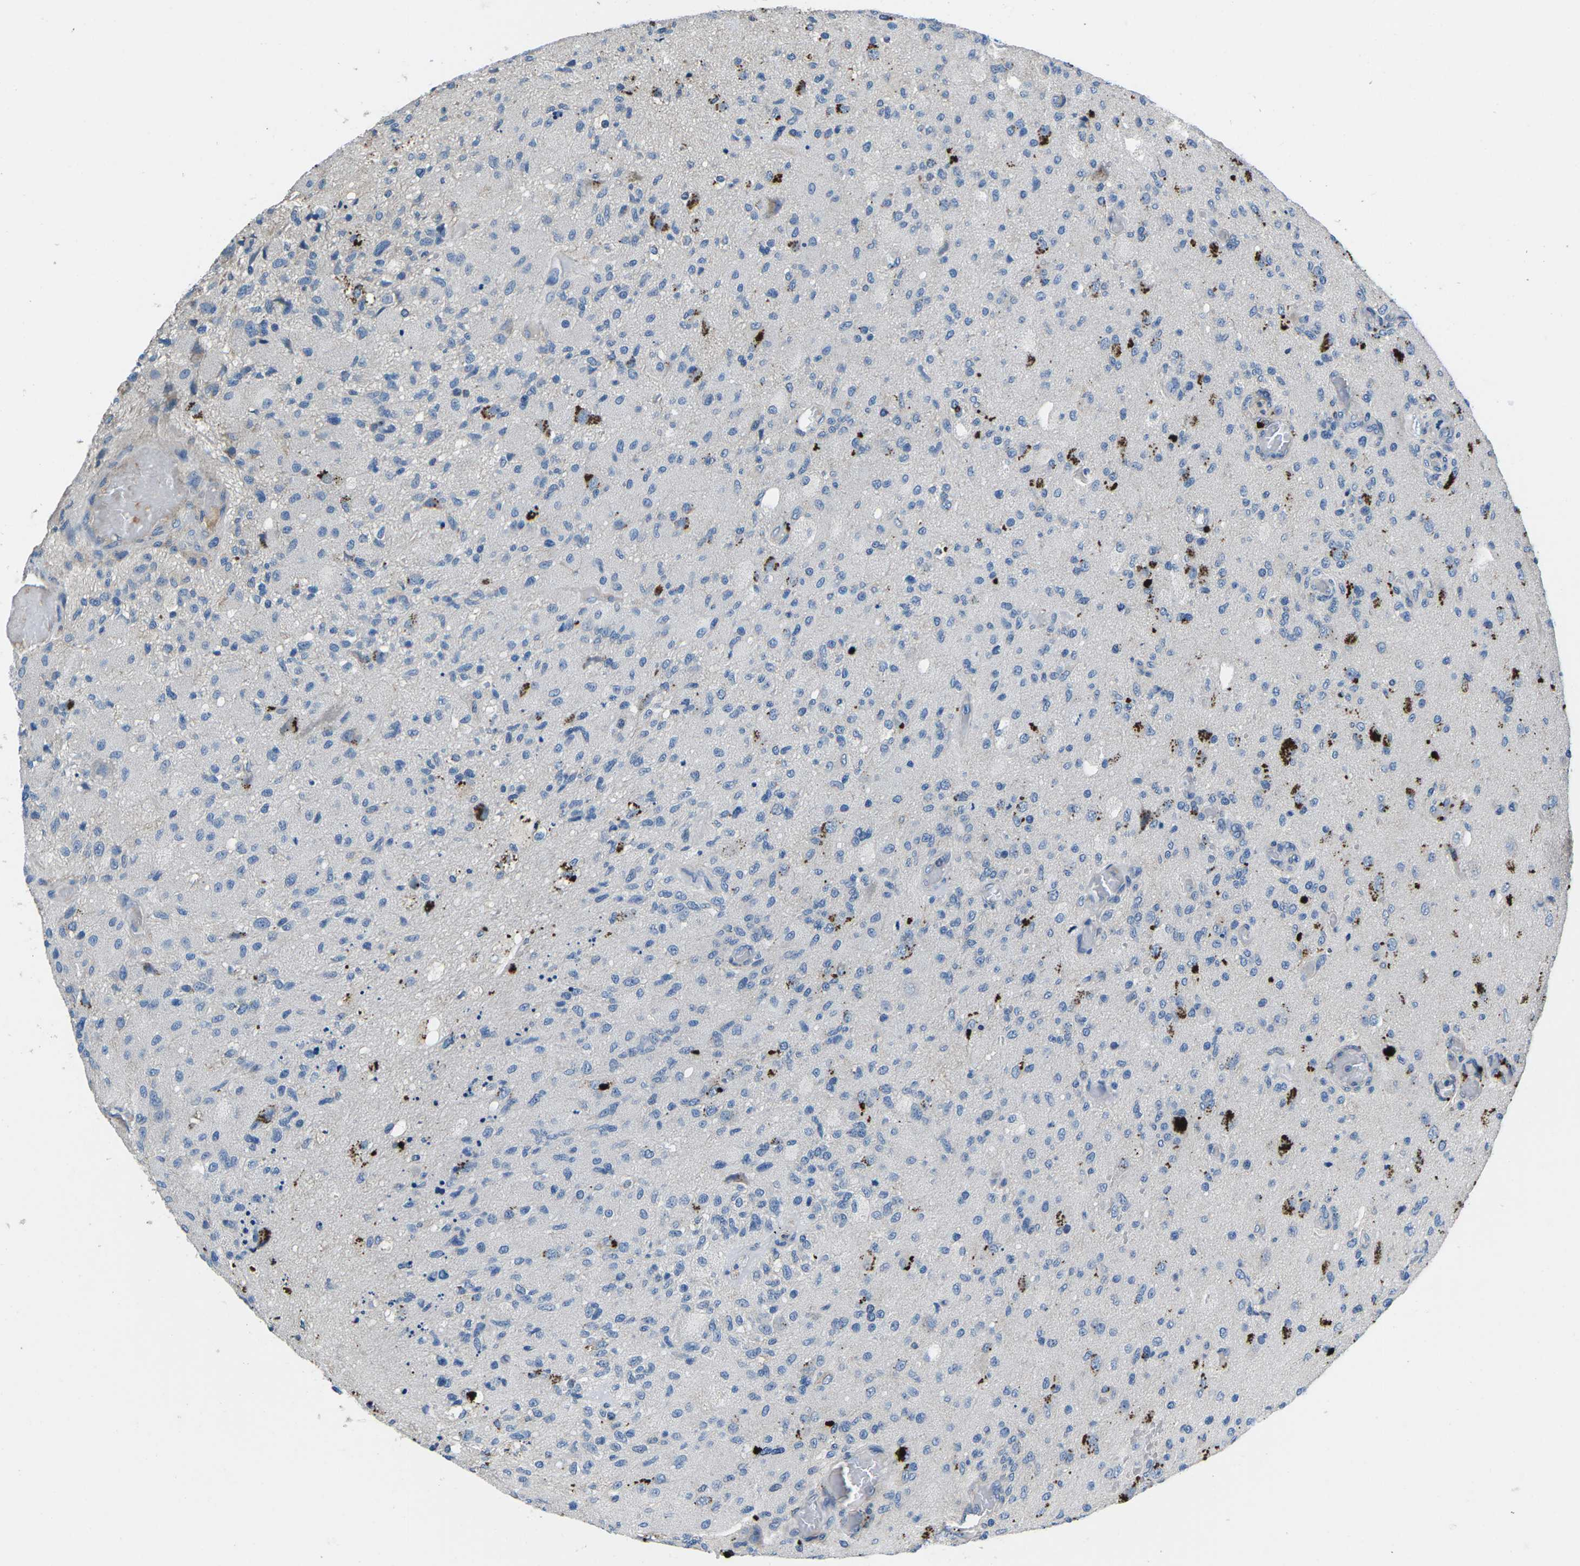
{"staining": {"intensity": "moderate", "quantity": "<25%", "location": "cytoplasmic/membranous"}, "tissue": "glioma", "cell_type": "Tumor cells", "image_type": "cancer", "snomed": [{"axis": "morphology", "description": "Normal tissue, NOS"}, {"axis": "morphology", "description": "Glioma, malignant, High grade"}, {"axis": "topography", "description": "Cerebral cortex"}], "caption": "Immunohistochemistry (DAB (3,3'-diaminobenzidine)) staining of human glioma exhibits moderate cytoplasmic/membranous protein staining in about <25% of tumor cells. (Brightfield microscopy of DAB IHC at high magnification).", "gene": "PDCD6IP", "patient": {"sex": "male", "age": 77}}